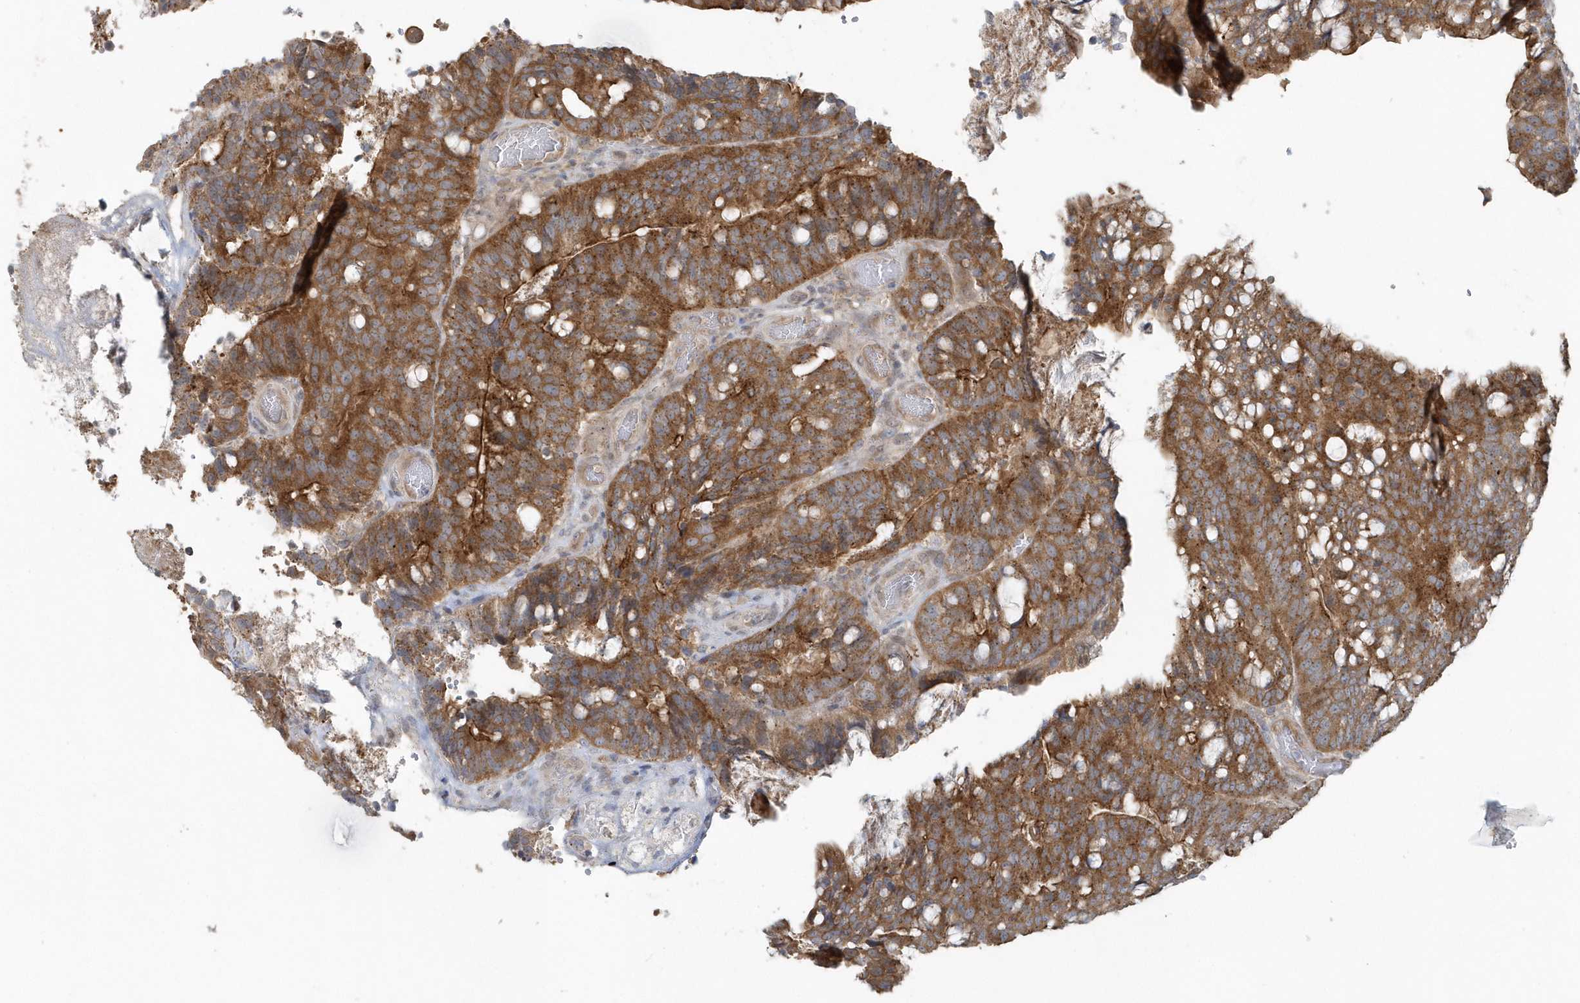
{"staining": {"intensity": "strong", "quantity": ">75%", "location": "cytoplasmic/membranous"}, "tissue": "colorectal cancer", "cell_type": "Tumor cells", "image_type": "cancer", "snomed": [{"axis": "morphology", "description": "Adenocarcinoma, NOS"}, {"axis": "topography", "description": "Colon"}], "caption": "Strong cytoplasmic/membranous protein expression is appreciated in about >75% of tumor cells in colorectal cancer. The staining was performed using DAB (3,3'-diaminobenzidine) to visualize the protein expression in brown, while the nuclei were stained in blue with hematoxylin (Magnification: 20x).", "gene": "STIM2", "patient": {"sex": "female", "age": 66}}